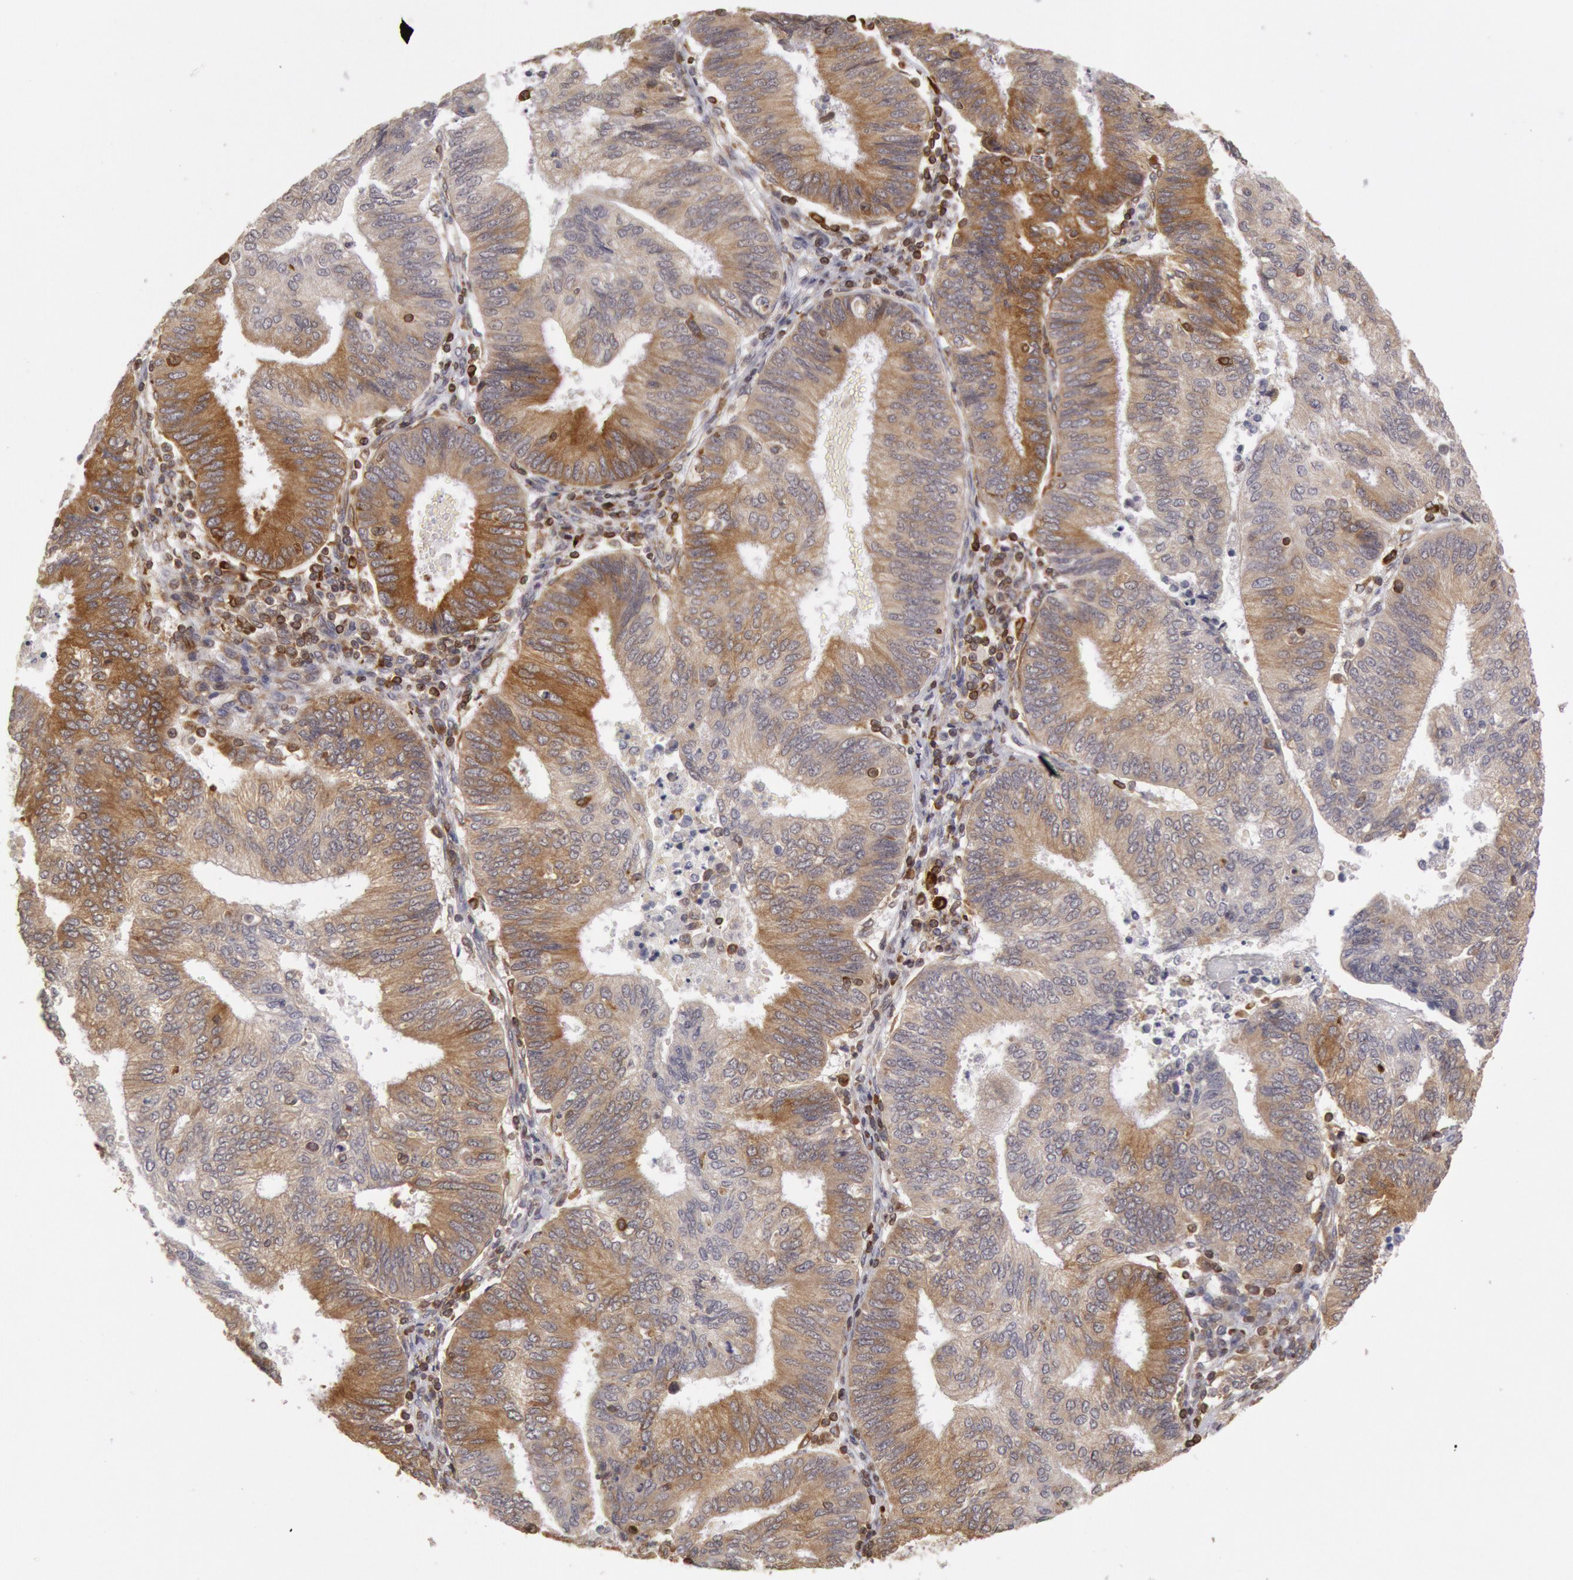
{"staining": {"intensity": "weak", "quantity": ">75%", "location": "cytoplasmic/membranous"}, "tissue": "endometrial cancer", "cell_type": "Tumor cells", "image_type": "cancer", "snomed": [{"axis": "morphology", "description": "Adenocarcinoma, NOS"}, {"axis": "topography", "description": "Endometrium"}], "caption": "Endometrial cancer tissue exhibits weak cytoplasmic/membranous positivity in approximately >75% of tumor cells, visualized by immunohistochemistry.", "gene": "TAP2", "patient": {"sex": "female", "age": 55}}